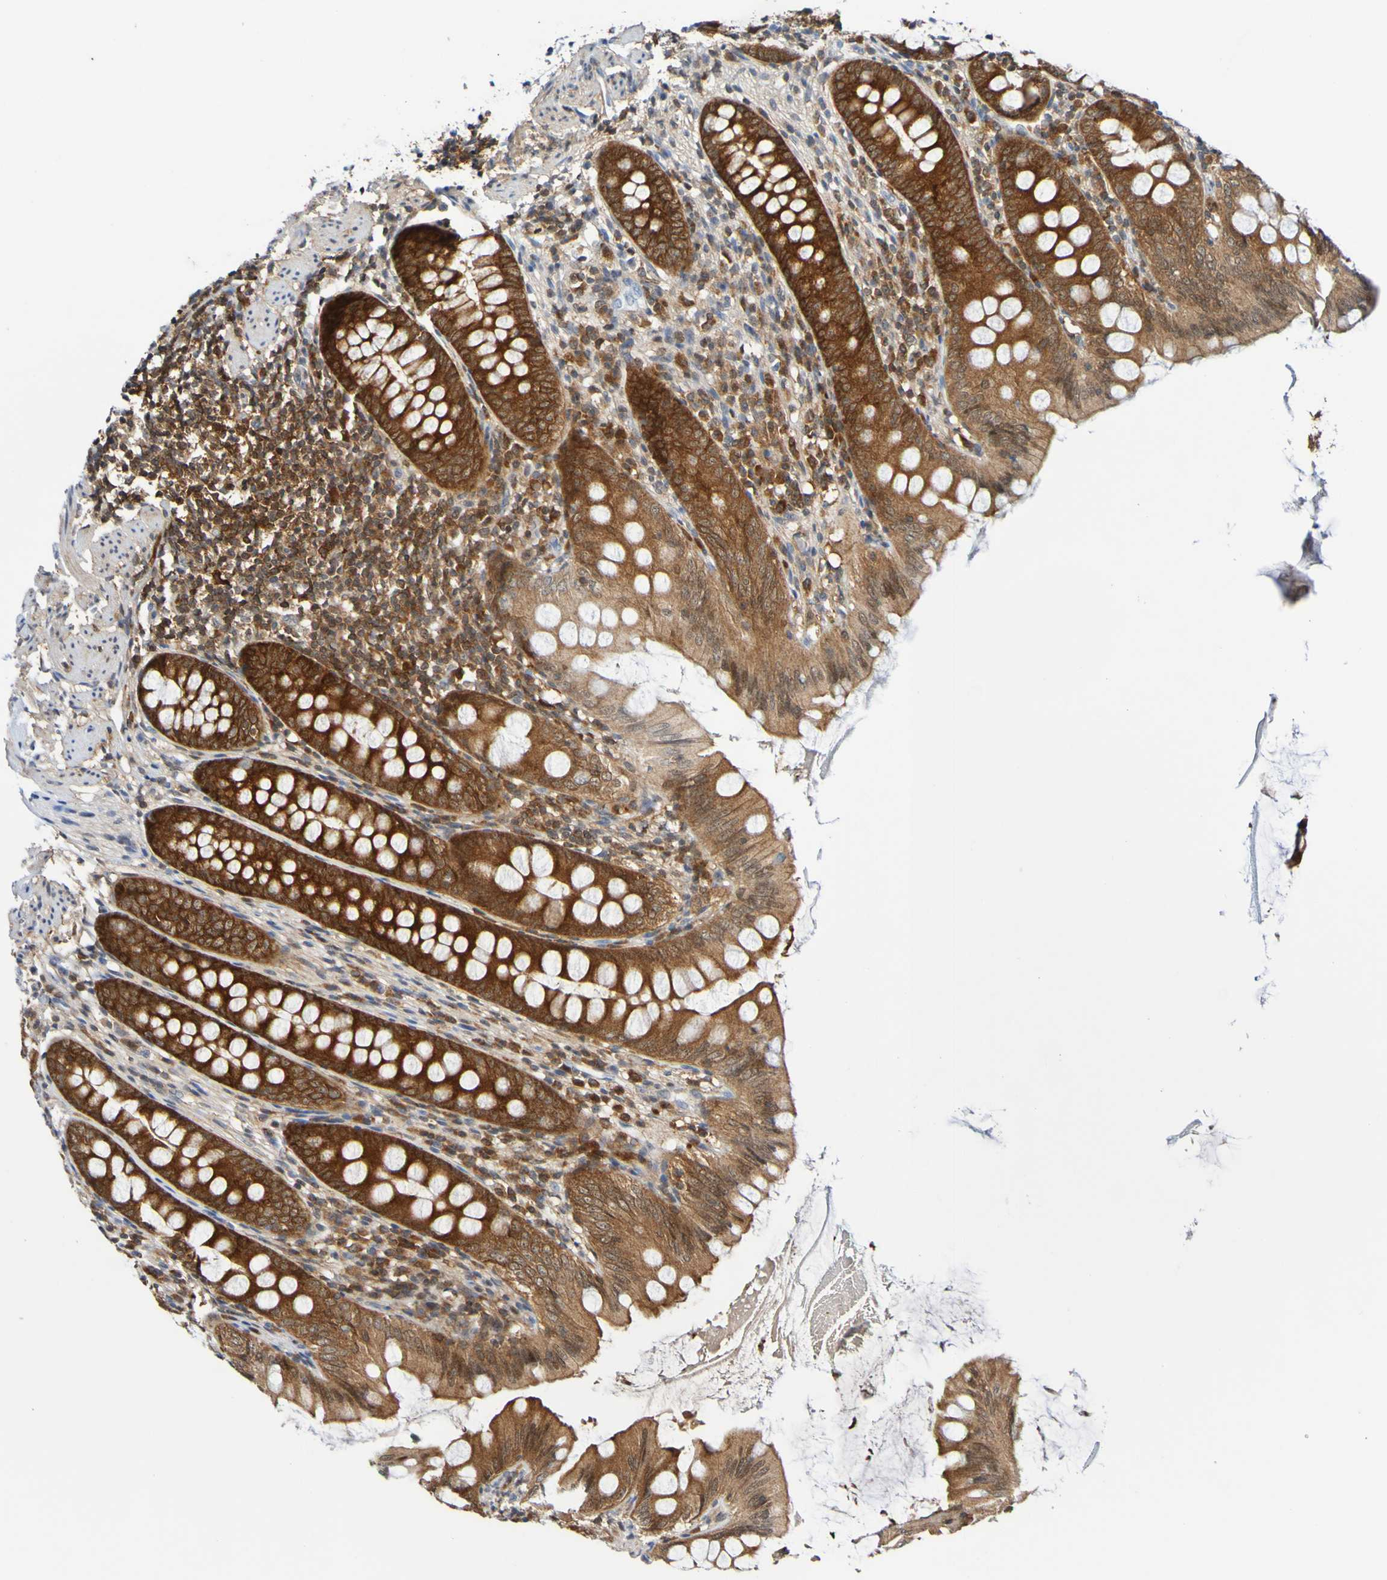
{"staining": {"intensity": "strong", "quantity": ">75%", "location": "cytoplasmic/membranous"}, "tissue": "appendix", "cell_type": "Glandular cells", "image_type": "normal", "snomed": [{"axis": "morphology", "description": "Normal tissue, NOS"}, {"axis": "topography", "description": "Appendix"}], "caption": "Immunohistochemistry of normal human appendix displays high levels of strong cytoplasmic/membranous positivity in about >75% of glandular cells. The staining was performed using DAB (3,3'-diaminobenzidine) to visualize the protein expression in brown, while the nuclei were stained in blue with hematoxylin (Magnification: 20x).", "gene": "ATIC", "patient": {"sex": "female", "age": 77}}